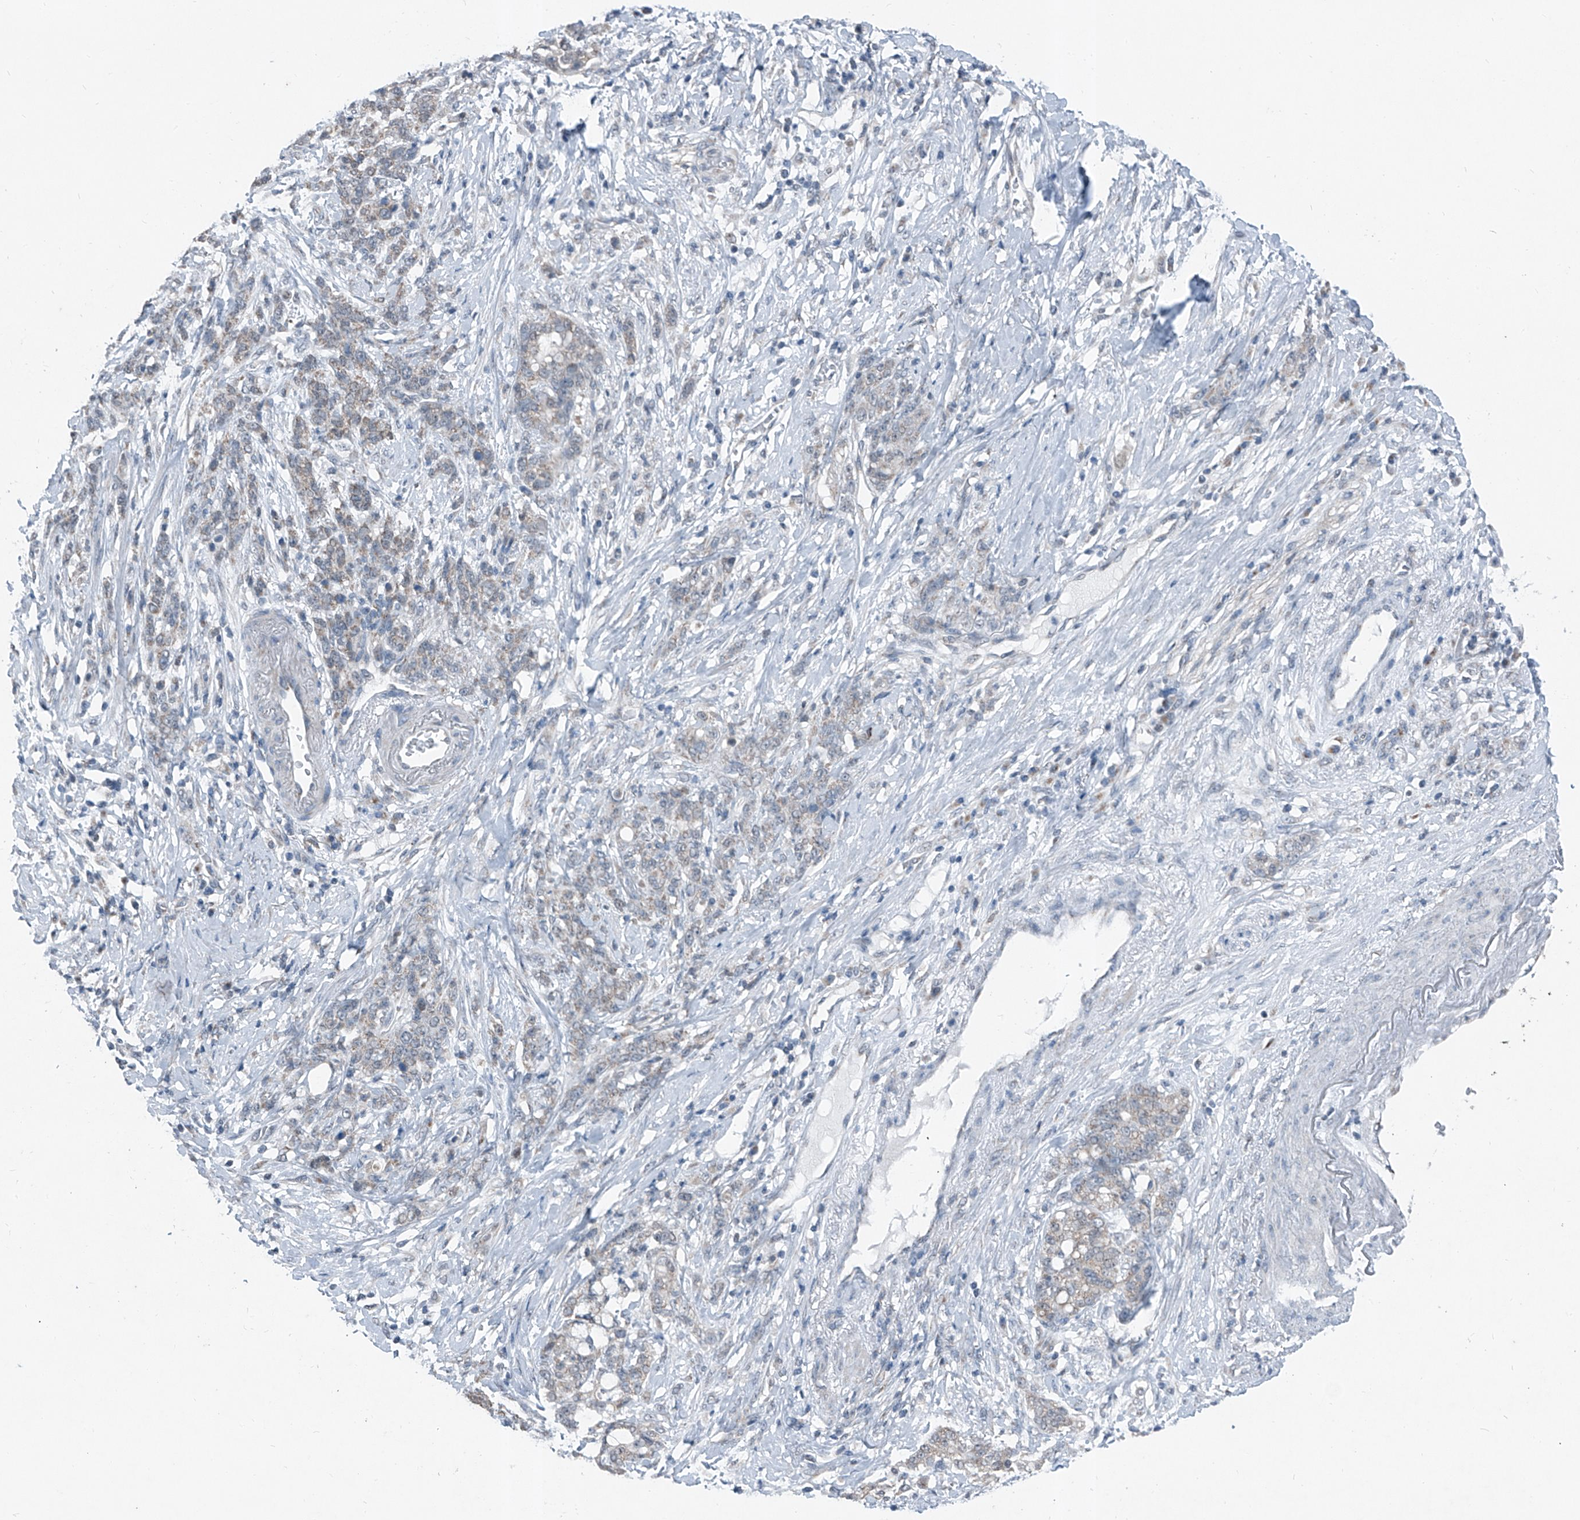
{"staining": {"intensity": "weak", "quantity": "25%-75%", "location": "cytoplasmic/membranous"}, "tissue": "stomach cancer", "cell_type": "Tumor cells", "image_type": "cancer", "snomed": [{"axis": "morphology", "description": "Adenocarcinoma, NOS"}, {"axis": "topography", "description": "Stomach, lower"}], "caption": "Human stomach cancer stained with a protein marker demonstrates weak staining in tumor cells.", "gene": "DYRK1B", "patient": {"sex": "male", "age": 88}}